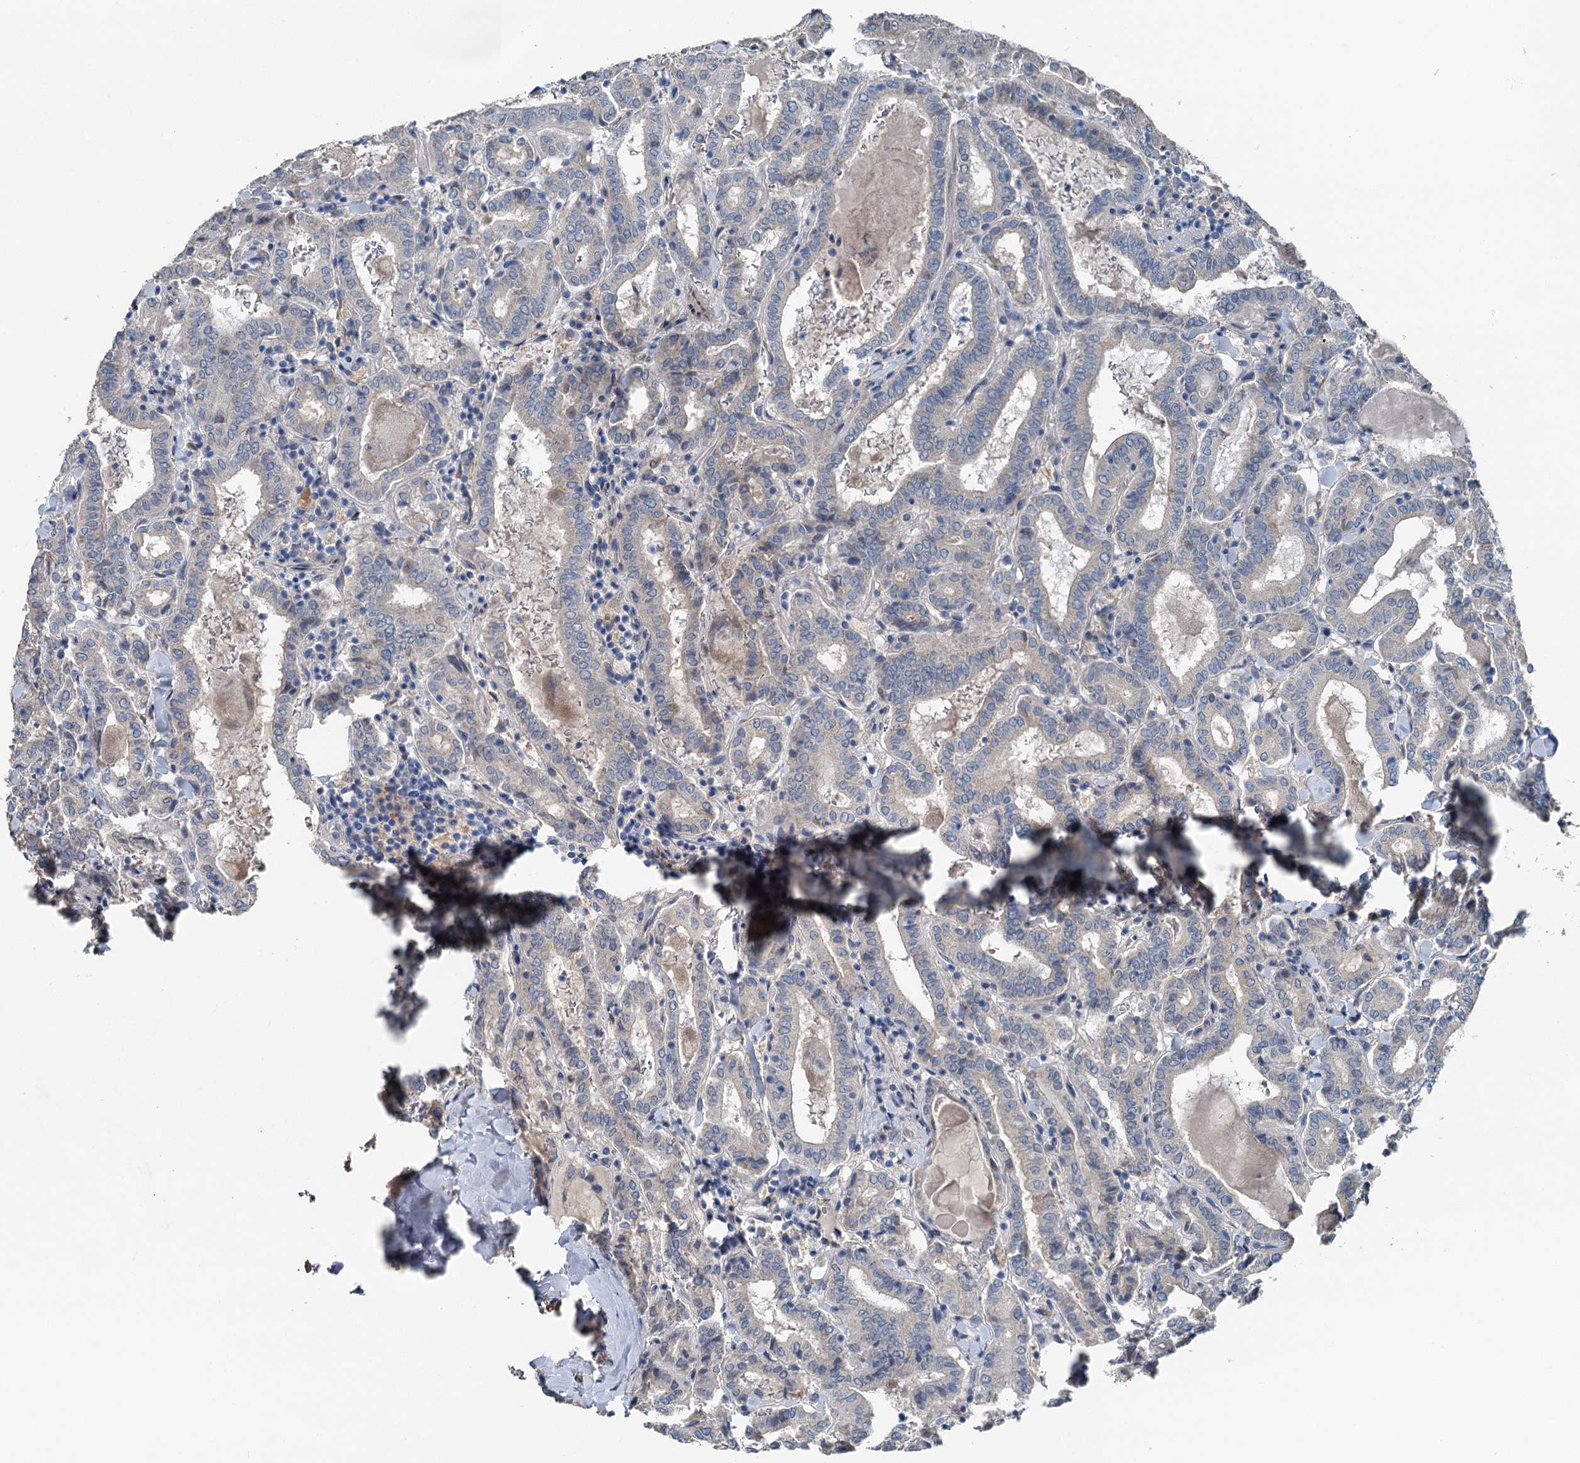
{"staining": {"intensity": "negative", "quantity": "none", "location": "none"}, "tissue": "thyroid cancer", "cell_type": "Tumor cells", "image_type": "cancer", "snomed": [{"axis": "morphology", "description": "Papillary adenocarcinoma, NOS"}, {"axis": "topography", "description": "Thyroid gland"}], "caption": "High magnification brightfield microscopy of papillary adenocarcinoma (thyroid) stained with DAB (3,3'-diaminobenzidine) (brown) and counterstained with hematoxylin (blue): tumor cells show no significant positivity.", "gene": "C6orf120", "patient": {"sex": "female", "age": 72}}